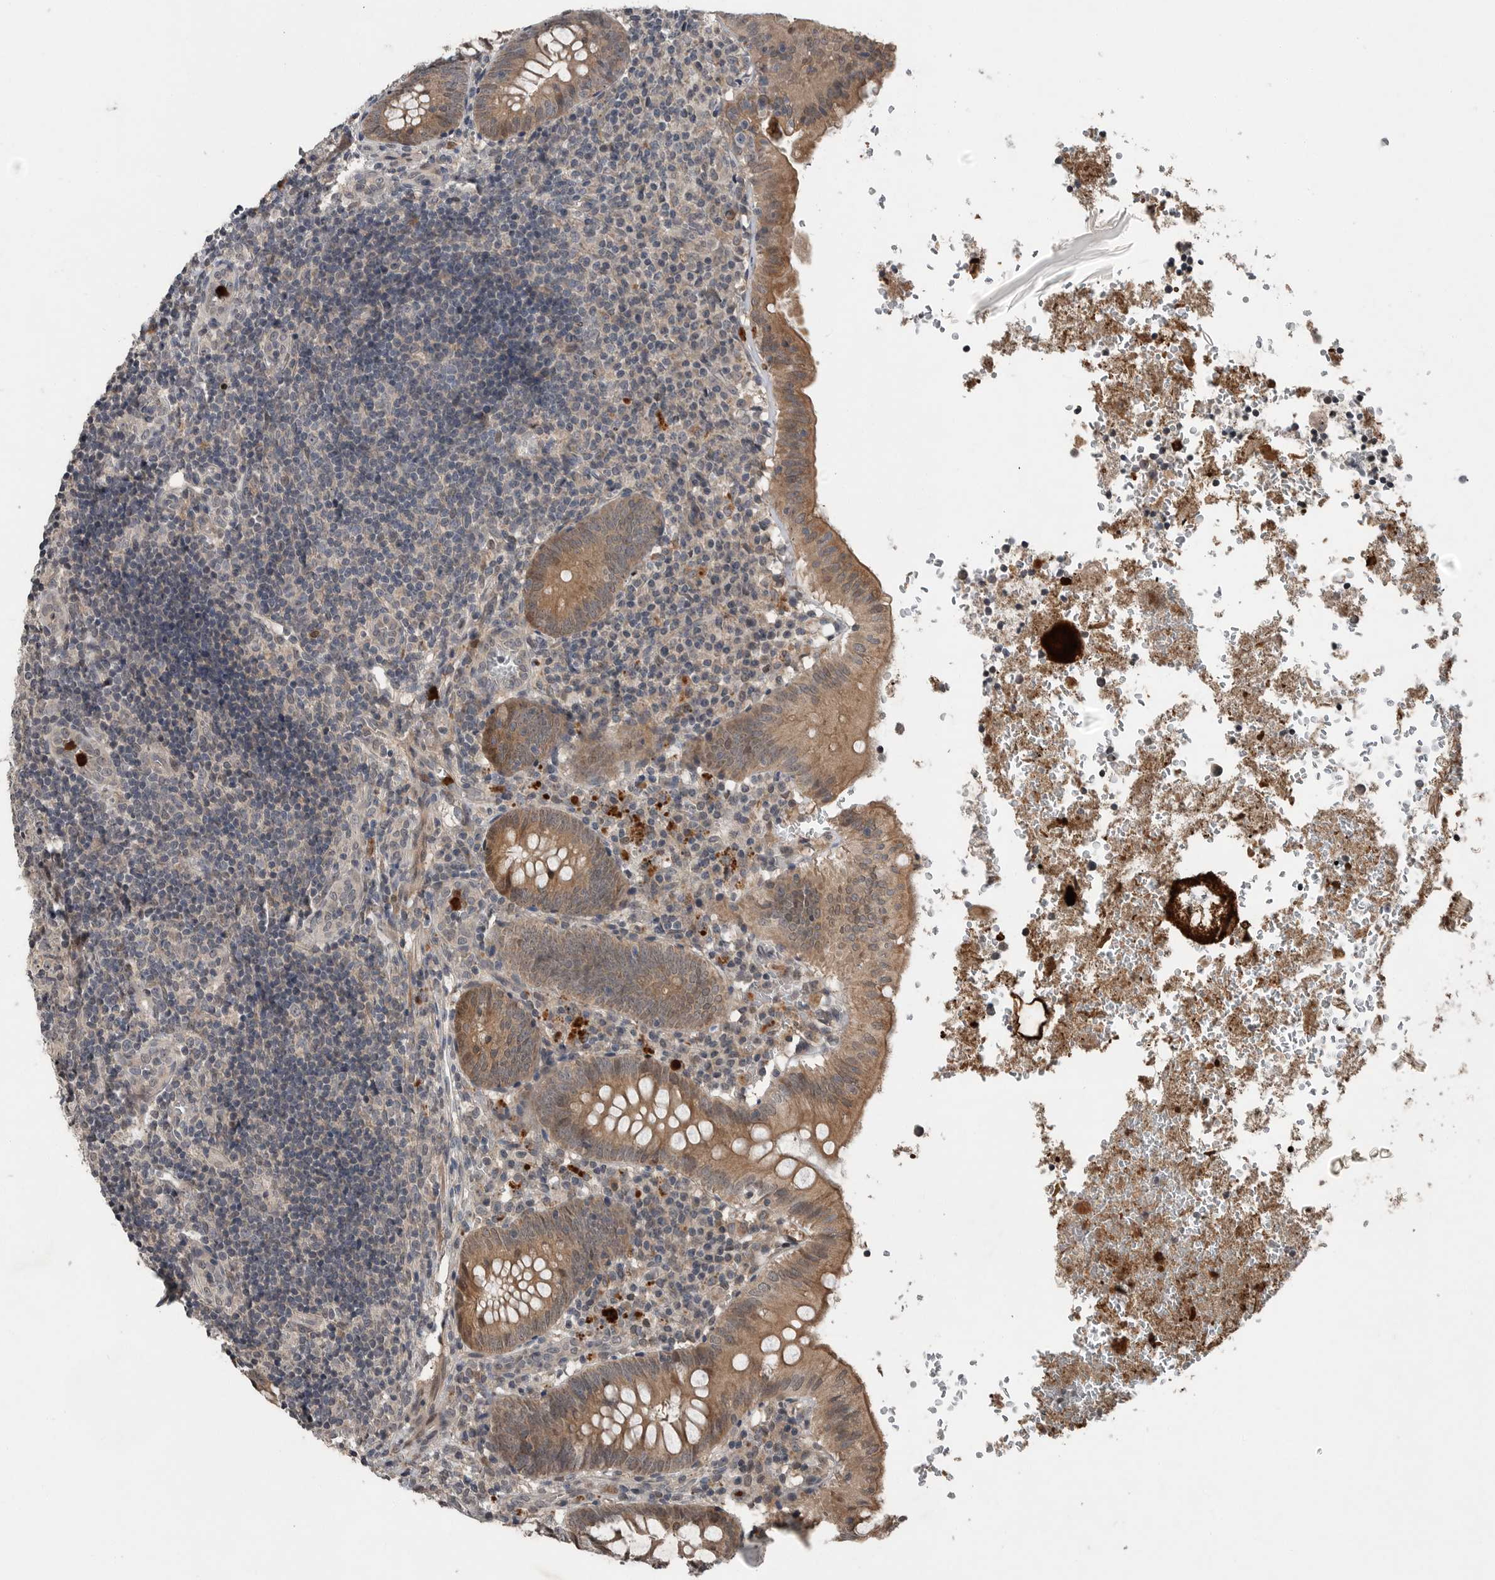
{"staining": {"intensity": "moderate", "quantity": ">75%", "location": "cytoplasmic/membranous"}, "tissue": "appendix", "cell_type": "Glandular cells", "image_type": "normal", "snomed": [{"axis": "morphology", "description": "Normal tissue, NOS"}, {"axis": "topography", "description": "Appendix"}], "caption": "Protein staining of normal appendix reveals moderate cytoplasmic/membranous expression in approximately >75% of glandular cells.", "gene": "SCP2", "patient": {"sex": "male", "age": 8}}